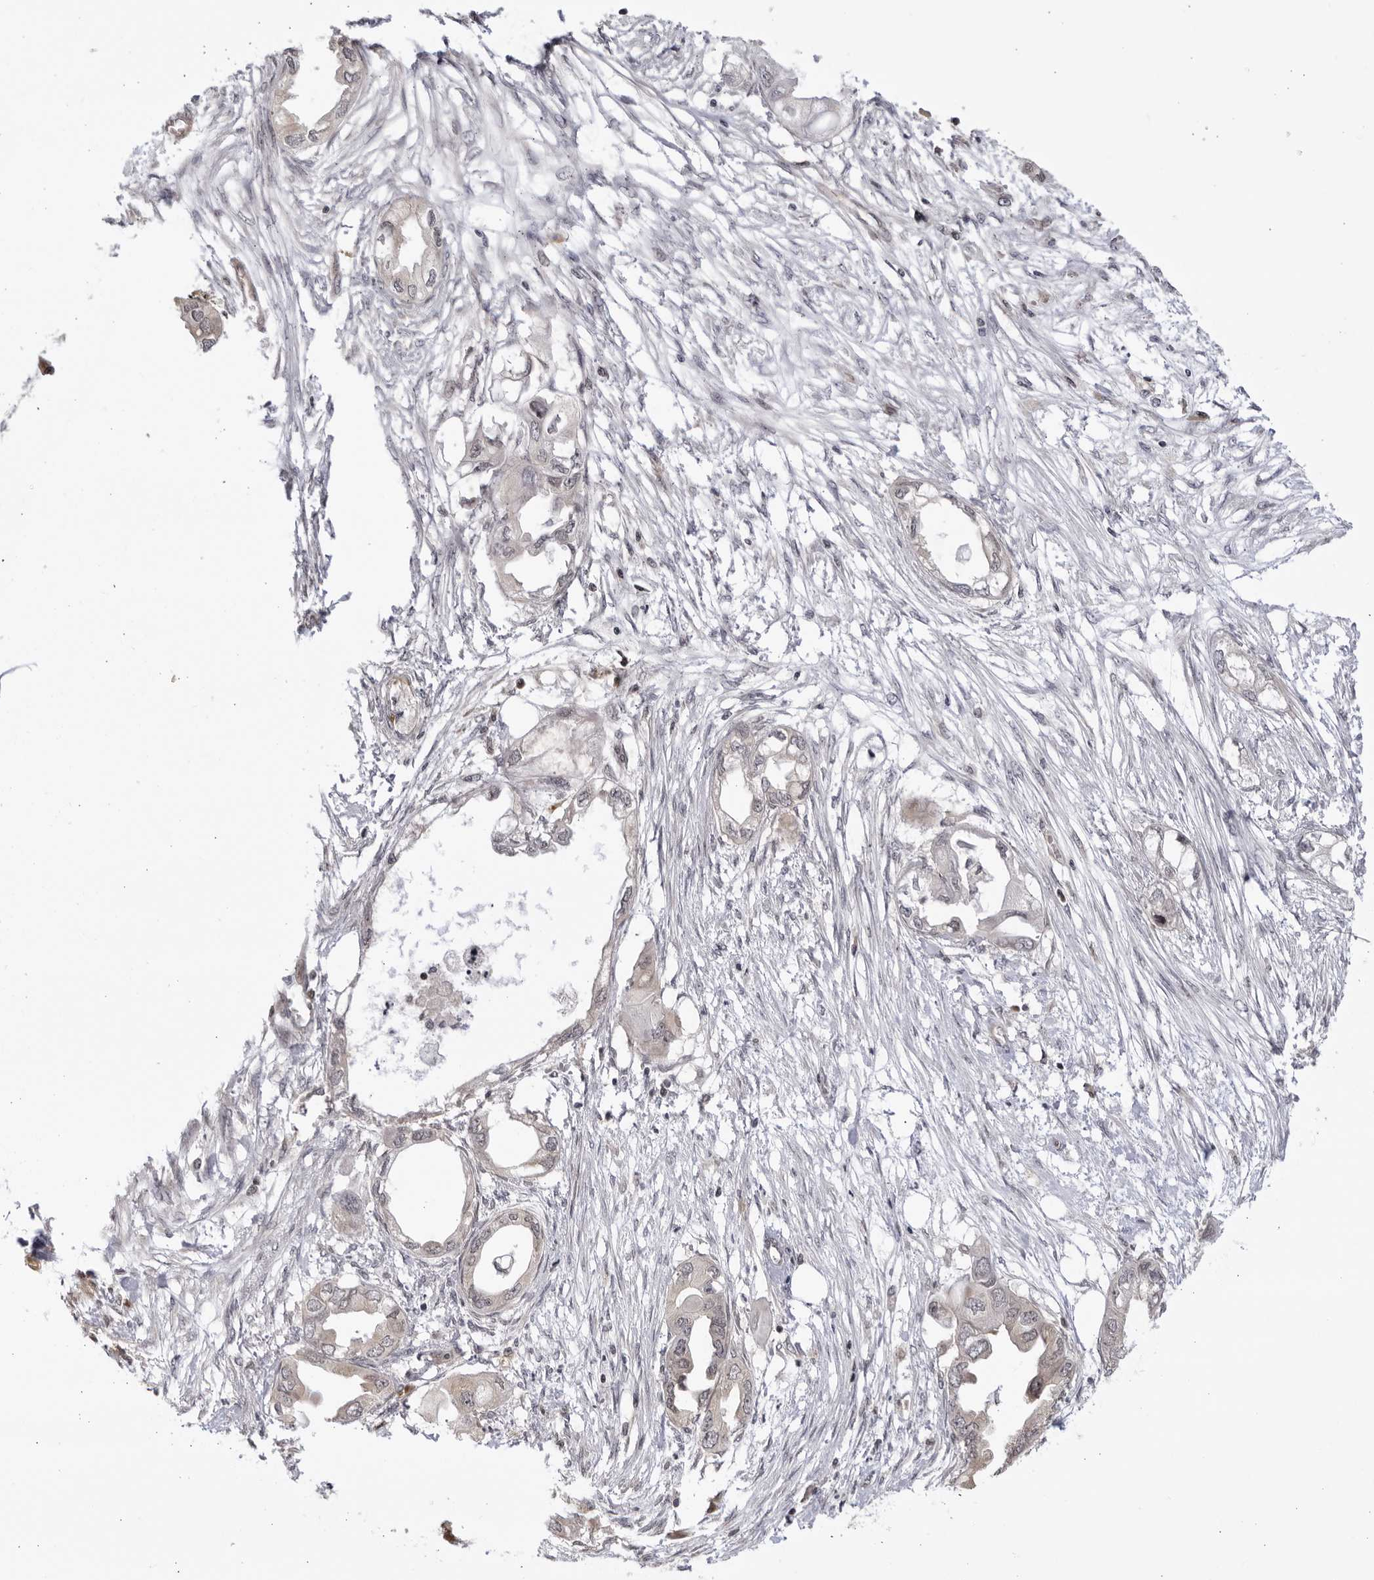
{"staining": {"intensity": "moderate", "quantity": "25%-75%", "location": "cytoplasmic/membranous"}, "tissue": "endometrial cancer", "cell_type": "Tumor cells", "image_type": "cancer", "snomed": [{"axis": "morphology", "description": "Adenocarcinoma, NOS"}, {"axis": "morphology", "description": "Adenocarcinoma, metastatic, NOS"}, {"axis": "topography", "description": "Adipose tissue"}, {"axis": "topography", "description": "Endometrium"}], "caption": "IHC (DAB (3,3'-diaminobenzidine)) staining of metastatic adenocarcinoma (endometrial) reveals moderate cytoplasmic/membranous protein expression in about 25%-75% of tumor cells.", "gene": "CNBD1", "patient": {"sex": "female", "age": 67}}